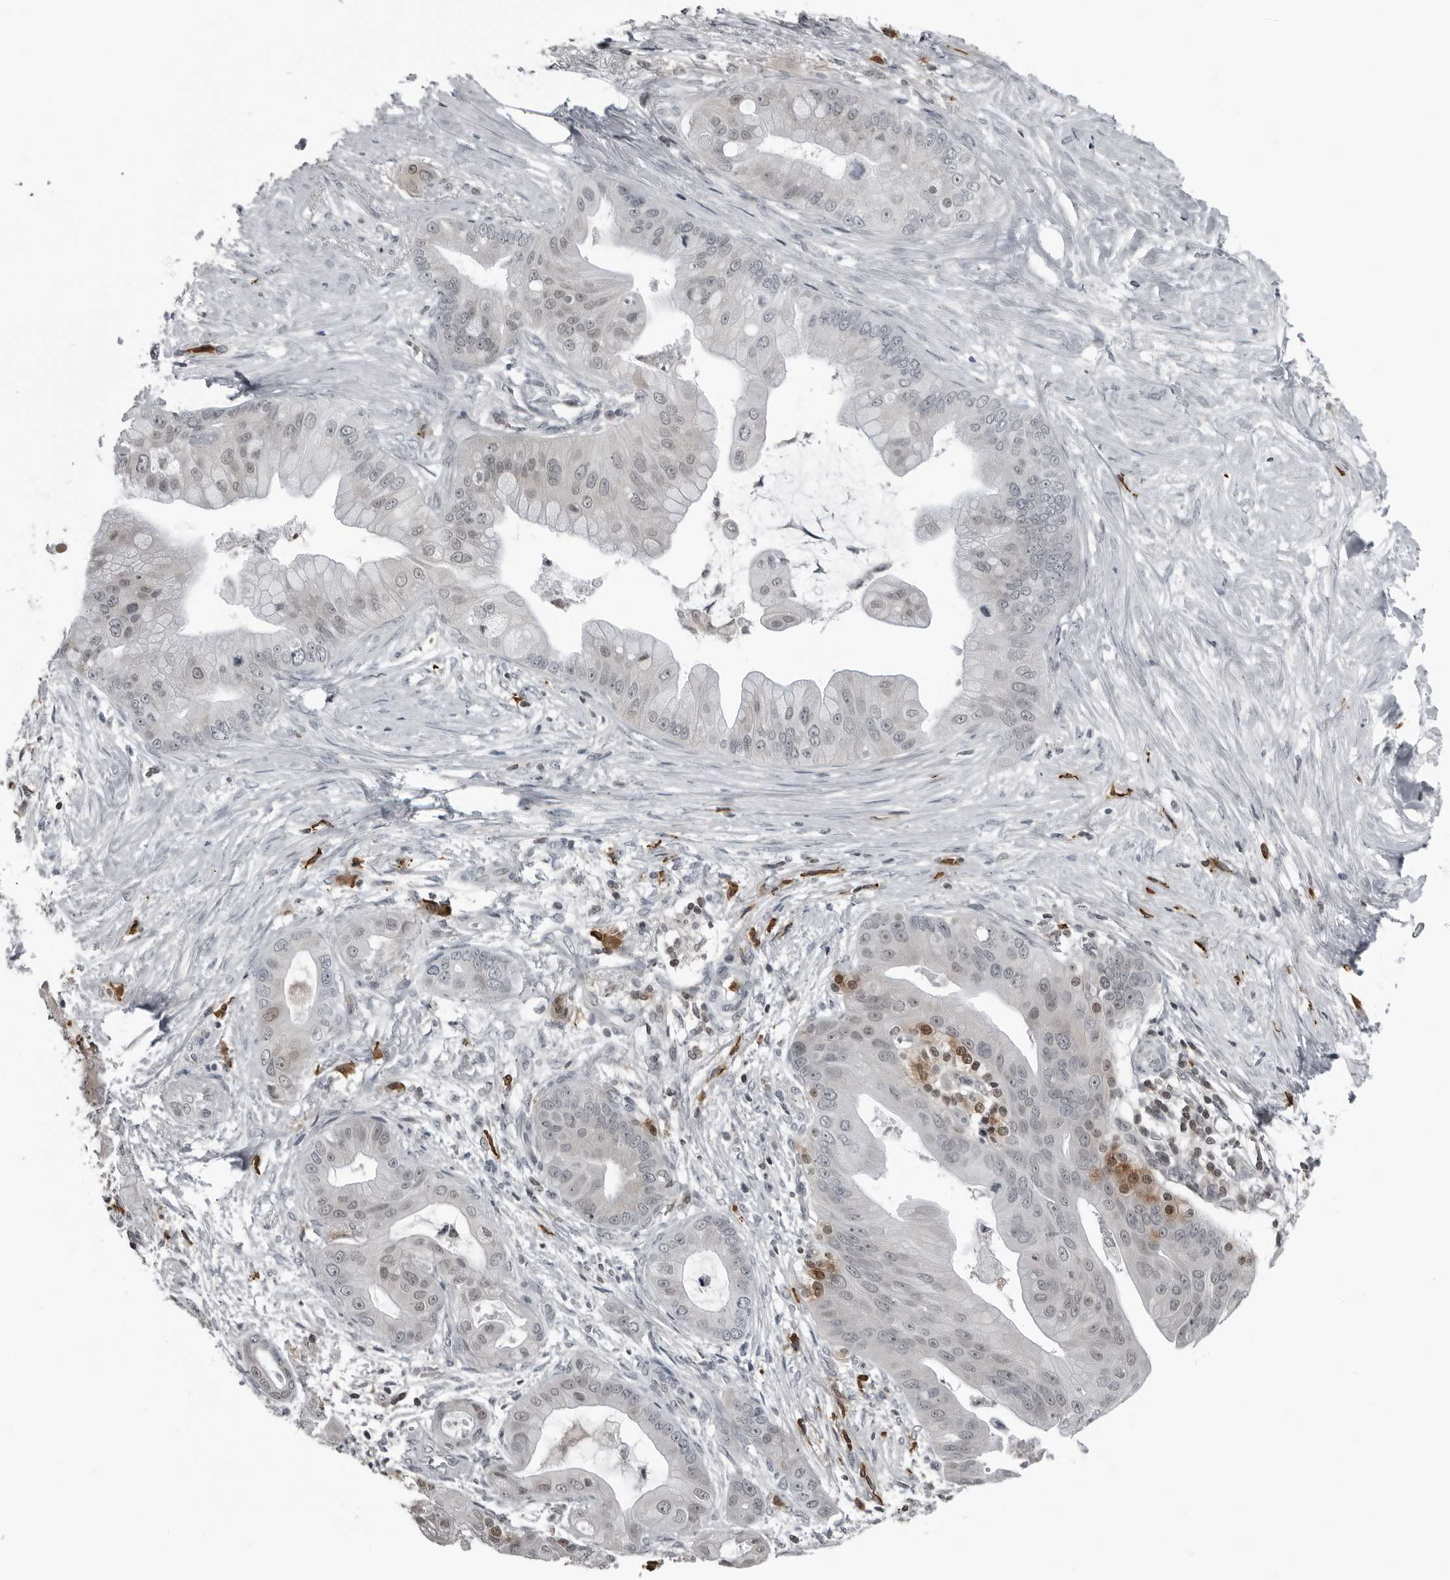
{"staining": {"intensity": "weak", "quantity": "<25%", "location": "nuclear"}, "tissue": "pancreatic cancer", "cell_type": "Tumor cells", "image_type": "cancer", "snomed": [{"axis": "morphology", "description": "Adenocarcinoma, NOS"}, {"axis": "topography", "description": "Pancreas"}], "caption": "This histopathology image is of adenocarcinoma (pancreatic) stained with immunohistochemistry to label a protein in brown with the nuclei are counter-stained blue. There is no positivity in tumor cells.", "gene": "RTCA", "patient": {"sex": "female", "age": 75}}